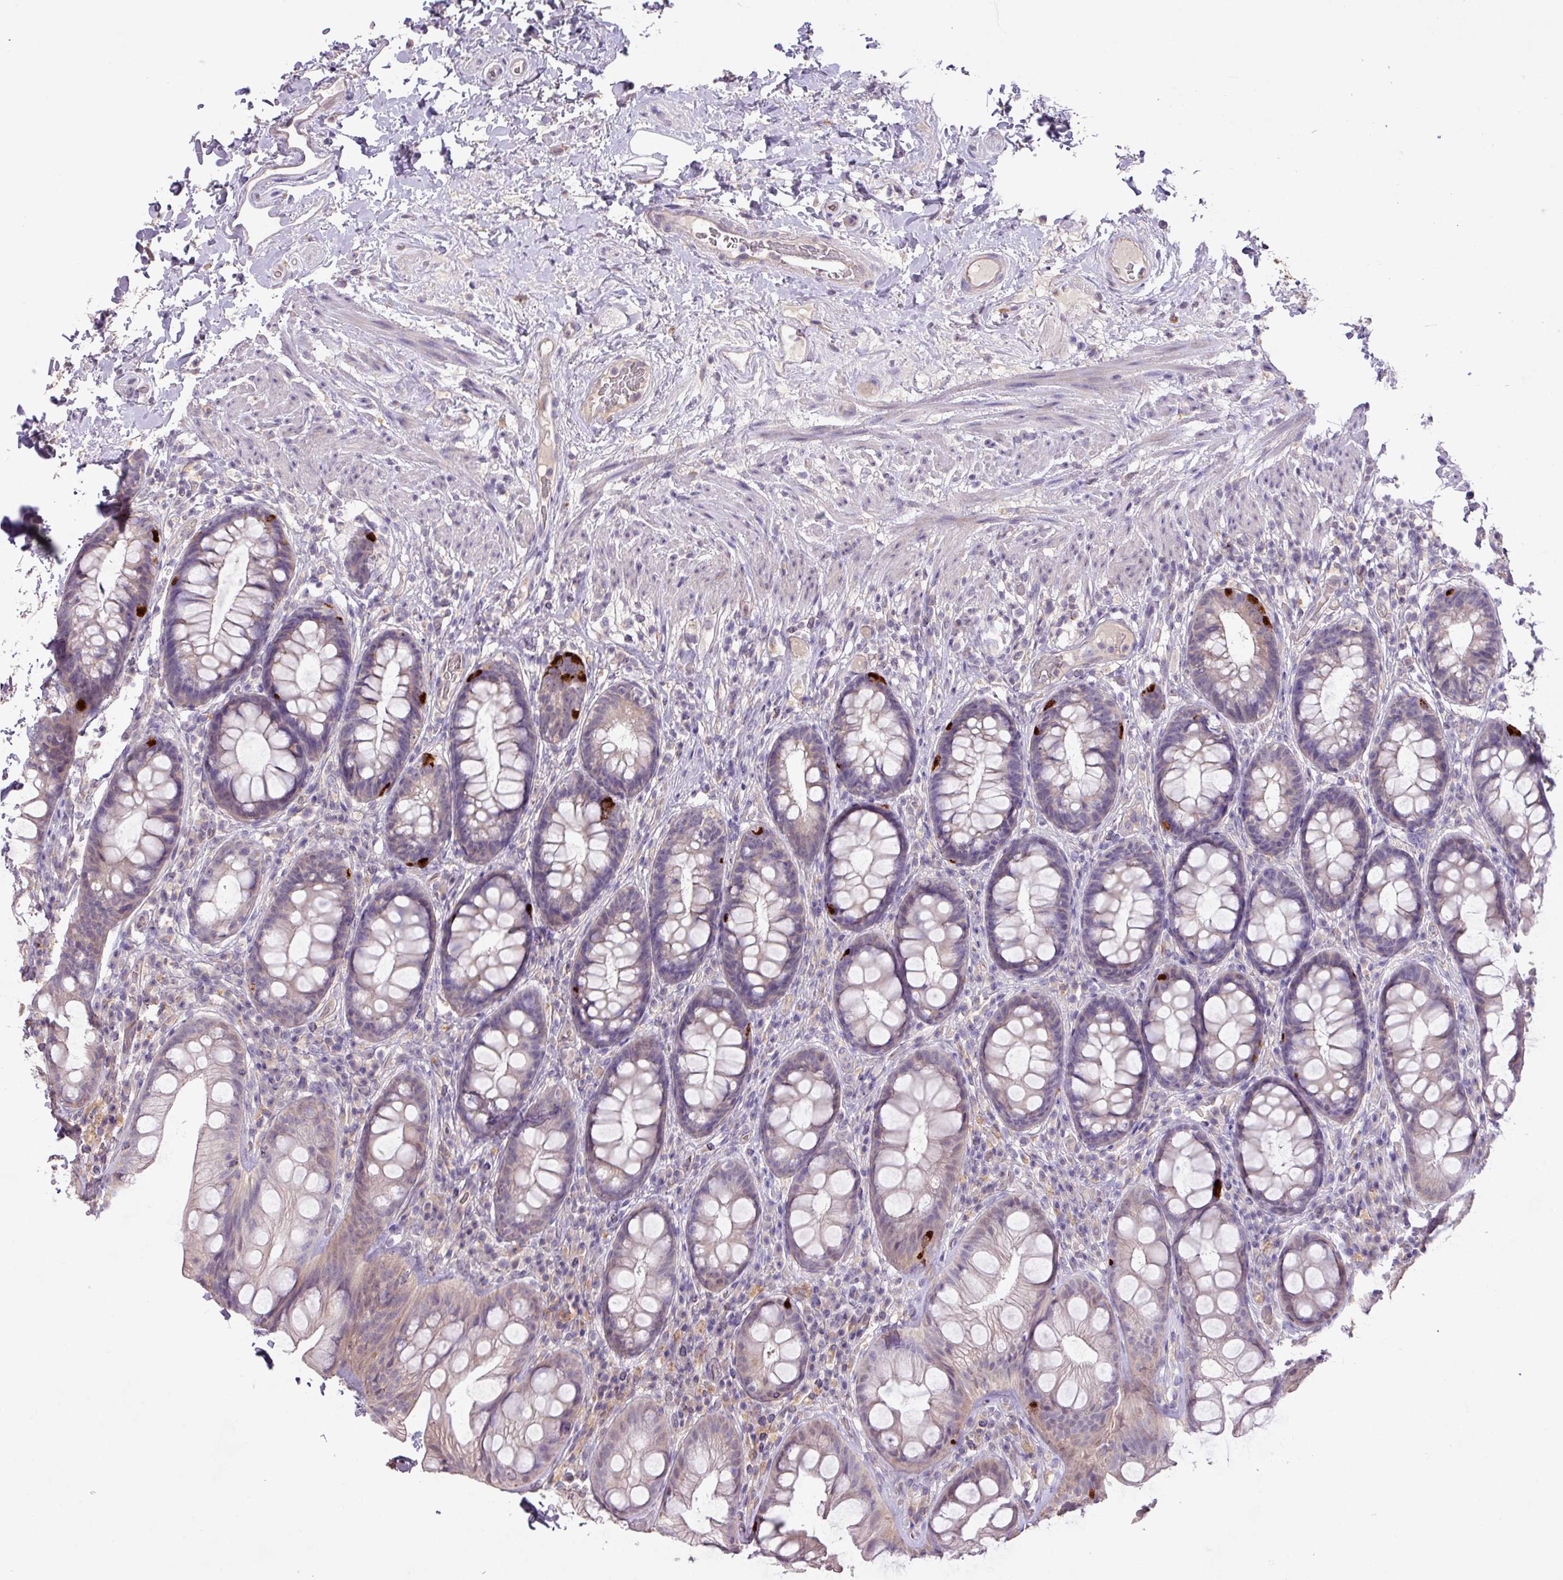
{"staining": {"intensity": "strong", "quantity": "<25%", "location": "cytoplasmic/membranous"}, "tissue": "rectum", "cell_type": "Glandular cells", "image_type": "normal", "snomed": [{"axis": "morphology", "description": "Normal tissue, NOS"}, {"axis": "topography", "description": "Rectum"}], "caption": "The photomicrograph shows staining of normal rectum, revealing strong cytoplasmic/membranous protein positivity (brown color) within glandular cells.", "gene": "PRADC1", "patient": {"sex": "male", "age": 74}}